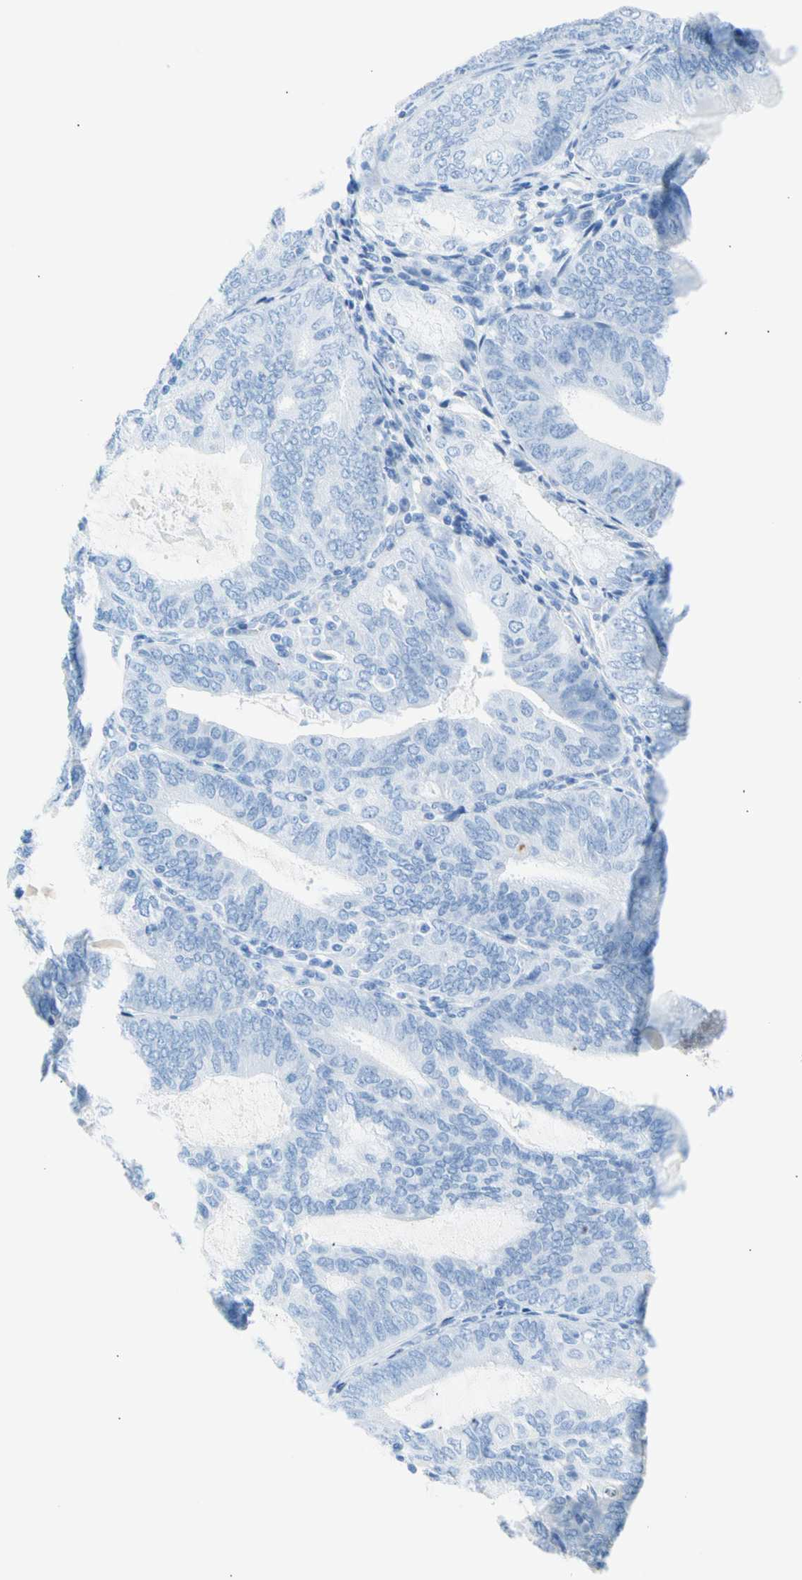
{"staining": {"intensity": "negative", "quantity": "none", "location": "none"}, "tissue": "endometrial cancer", "cell_type": "Tumor cells", "image_type": "cancer", "snomed": [{"axis": "morphology", "description": "Adenocarcinoma, NOS"}, {"axis": "topography", "description": "Endometrium"}], "caption": "A high-resolution photomicrograph shows immunohistochemistry (IHC) staining of endometrial cancer, which exhibits no significant staining in tumor cells.", "gene": "CEL", "patient": {"sex": "female", "age": 81}}